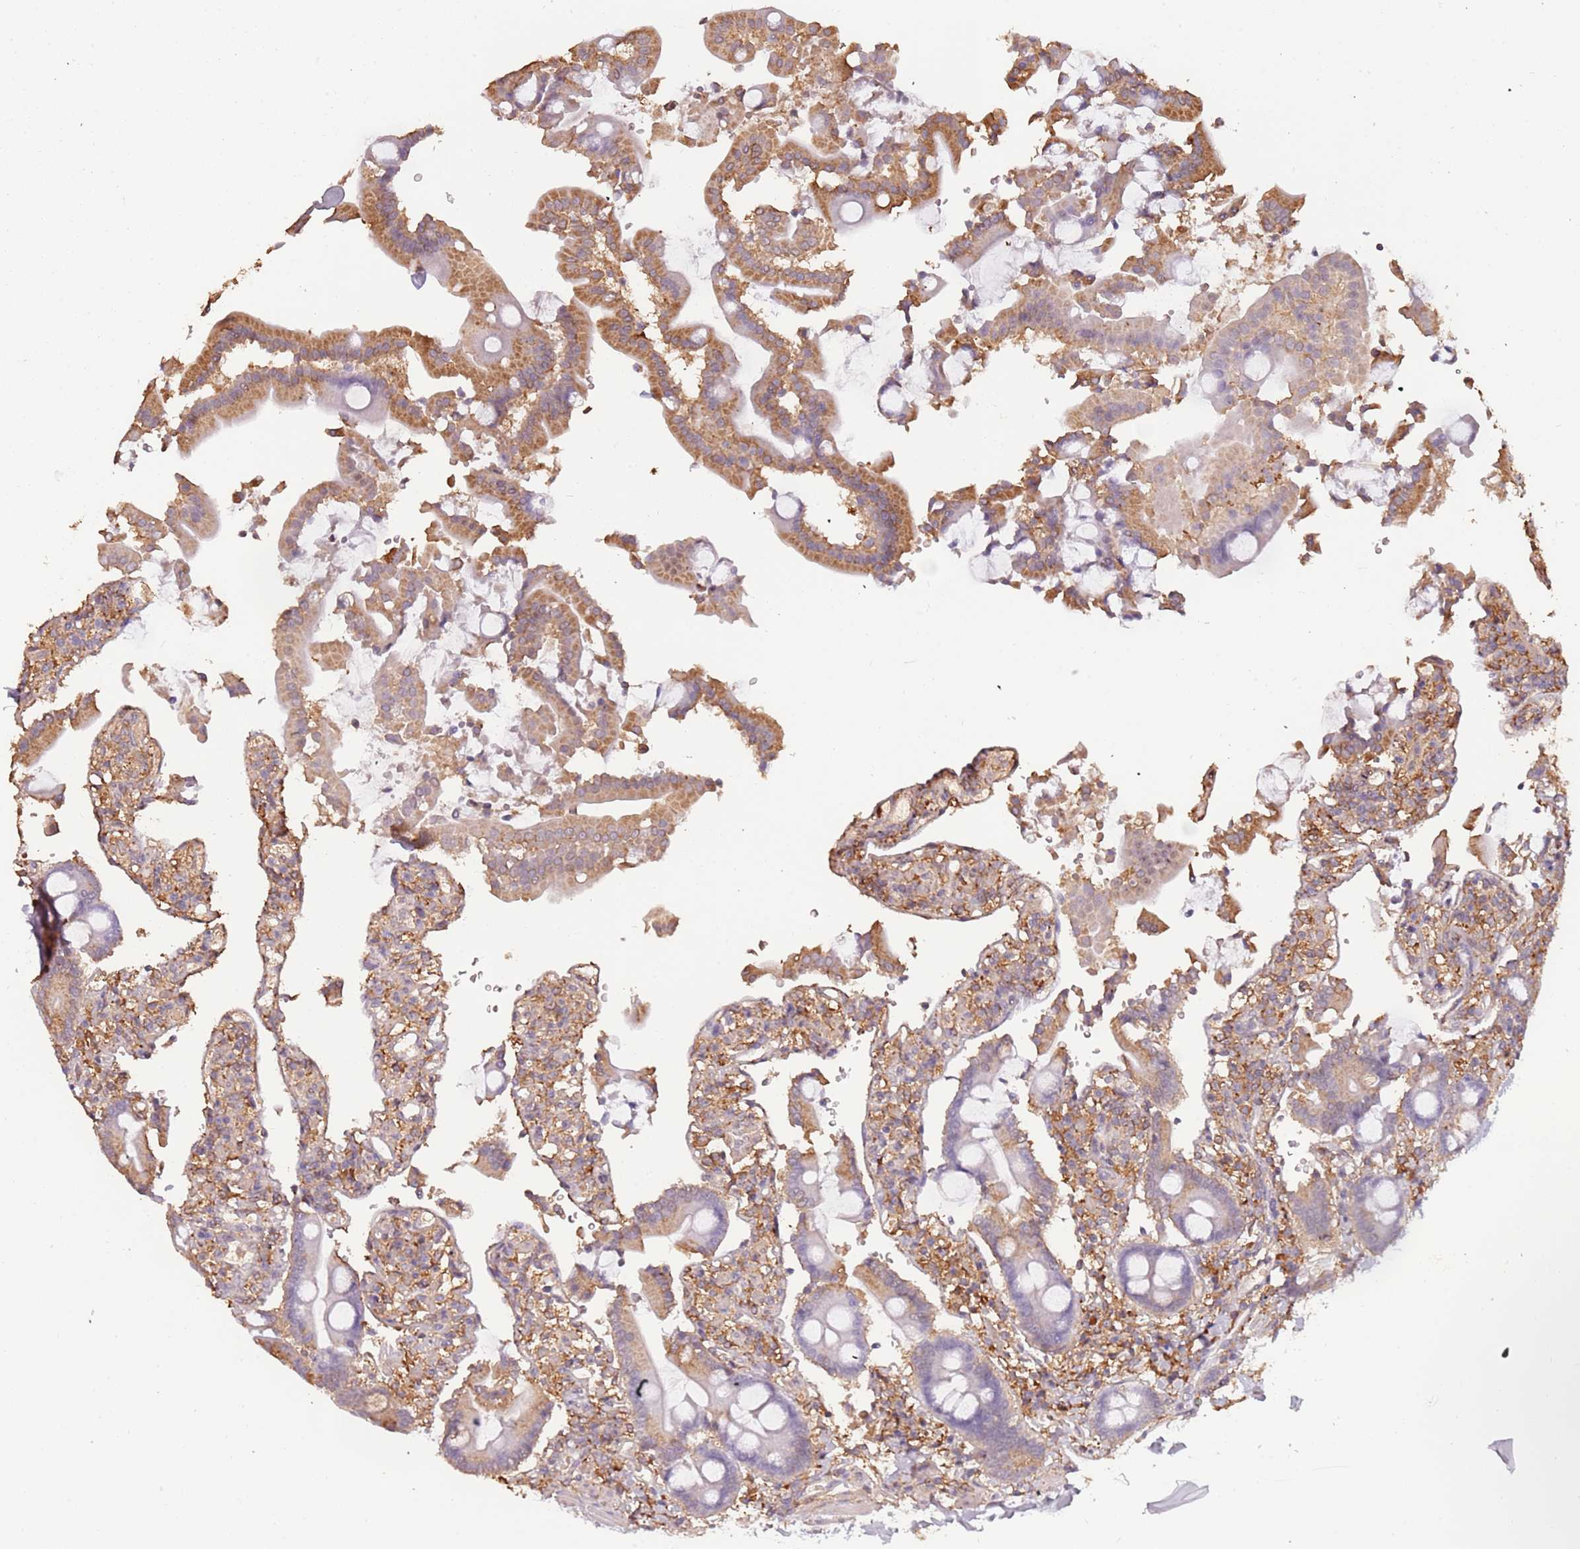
{"staining": {"intensity": "moderate", "quantity": "25%-75%", "location": "cytoplasmic/membranous"}, "tissue": "duodenum", "cell_type": "Glandular cells", "image_type": "normal", "snomed": [{"axis": "morphology", "description": "Normal tissue, NOS"}, {"axis": "topography", "description": "Duodenum"}], "caption": "The micrograph exhibits immunohistochemical staining of normal duodenum. There is moderate cytoplasmic/membranous positivity is identified in approximately 25%-75% of glandular cells.", "gene": "ATOSB", "patient": {"sex": "male", "age": 55}}